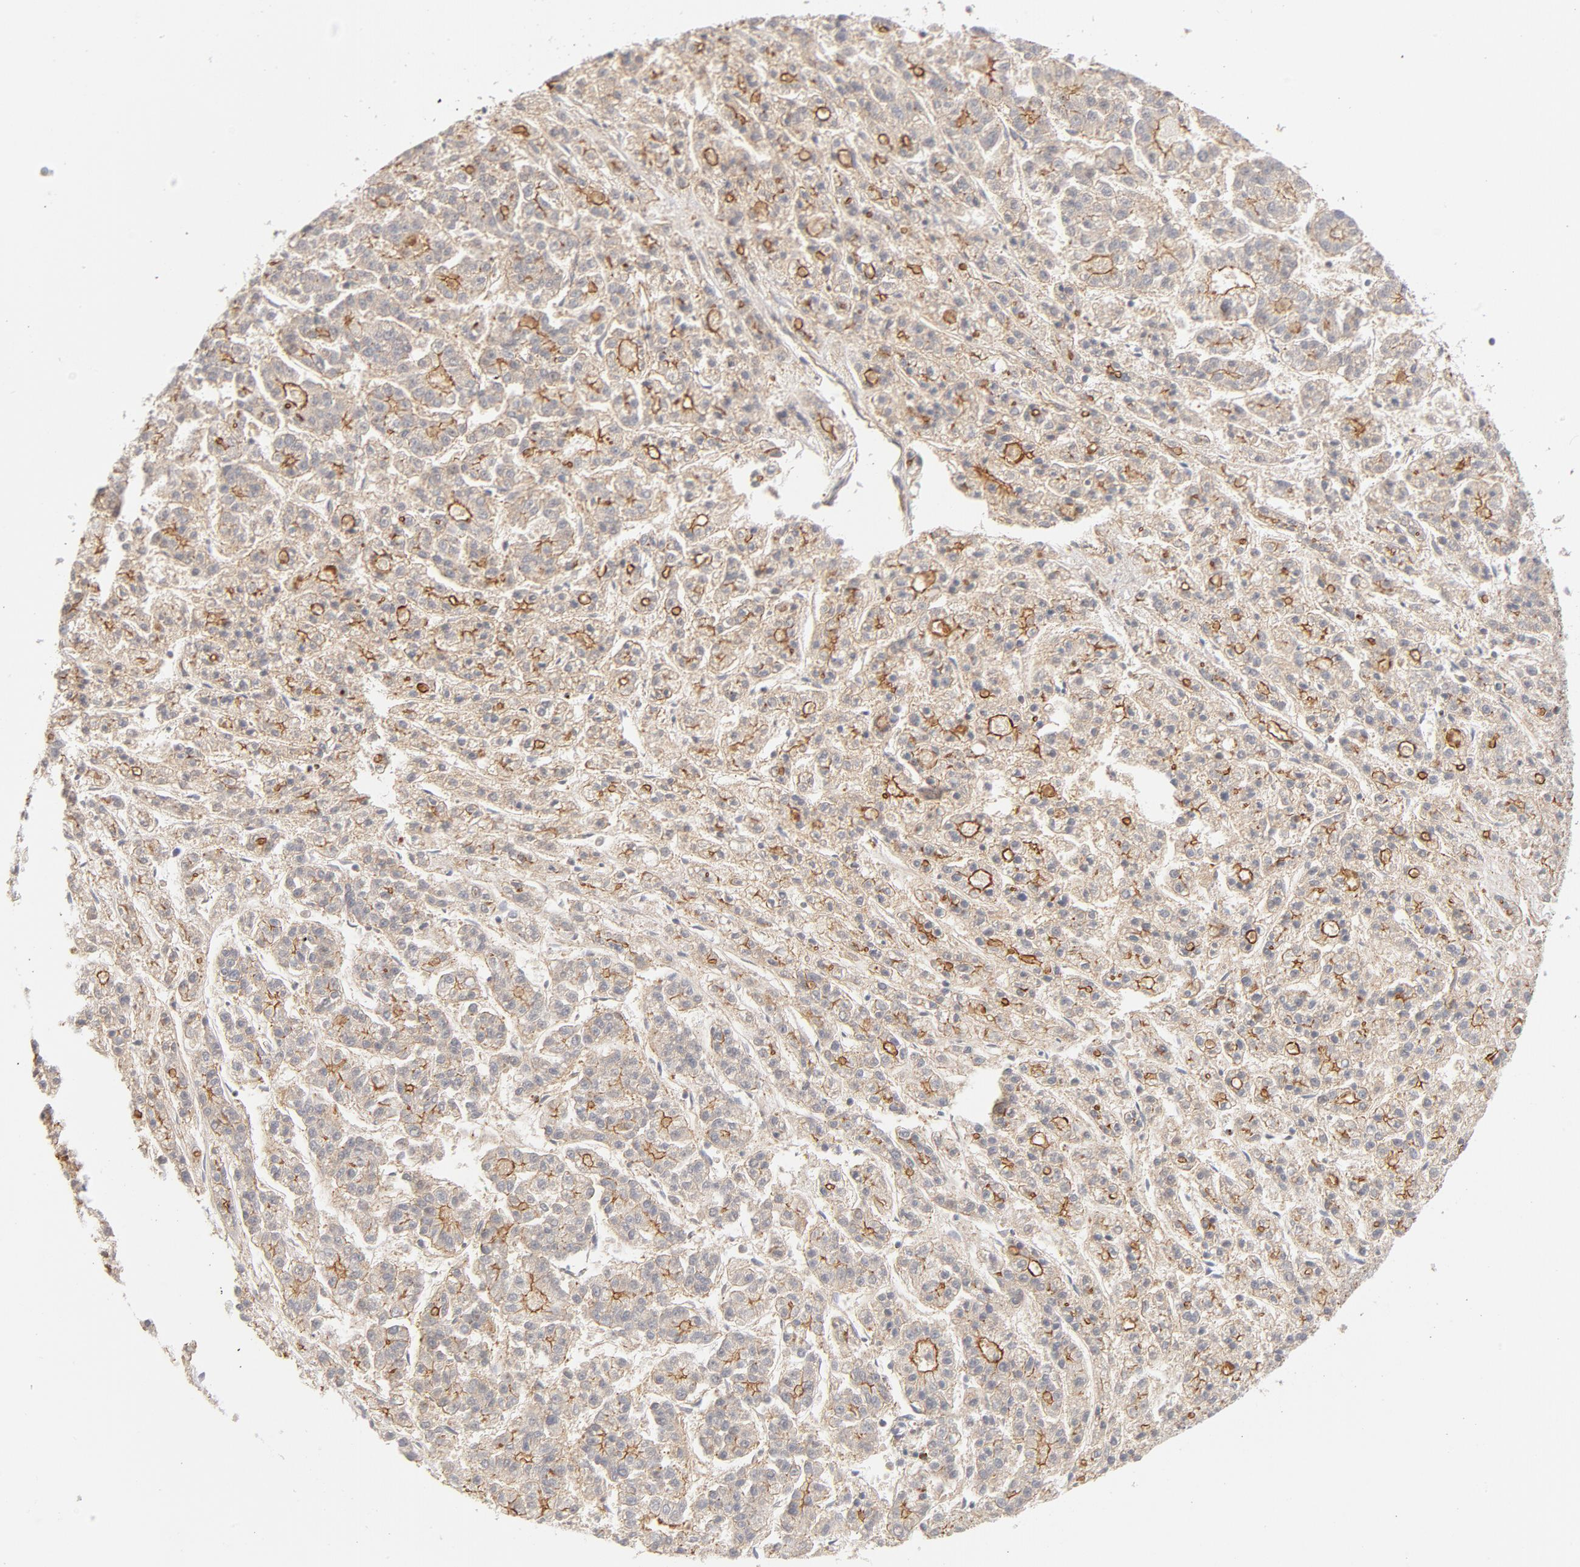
{"staining": {"intensity": "strong", "quantity": "25%-75%", "location": "cytoplasmic/membranous"}, "tissue": "liver cancer", "cell_type": "Tumor cells", "image_type": "cancer", "snomed": [{"axis": "morphology", "description": "Carcinoma, Hepatocellular, NOS"}, {"axis": "topography", "description": "Liver"}], "caption": "DAB (3,3'-diaminobenzidine) immunohistochemical staining of hepatocellular carcinoma (liver) reveals strong cytoplasmic/membranous protein positivity in approximately 25%-75% of tumor cells. (IHC, brightfield microscopy, high magnification).", "gene": "STRN3", "patient": {"sex": "male", "age": 70}}